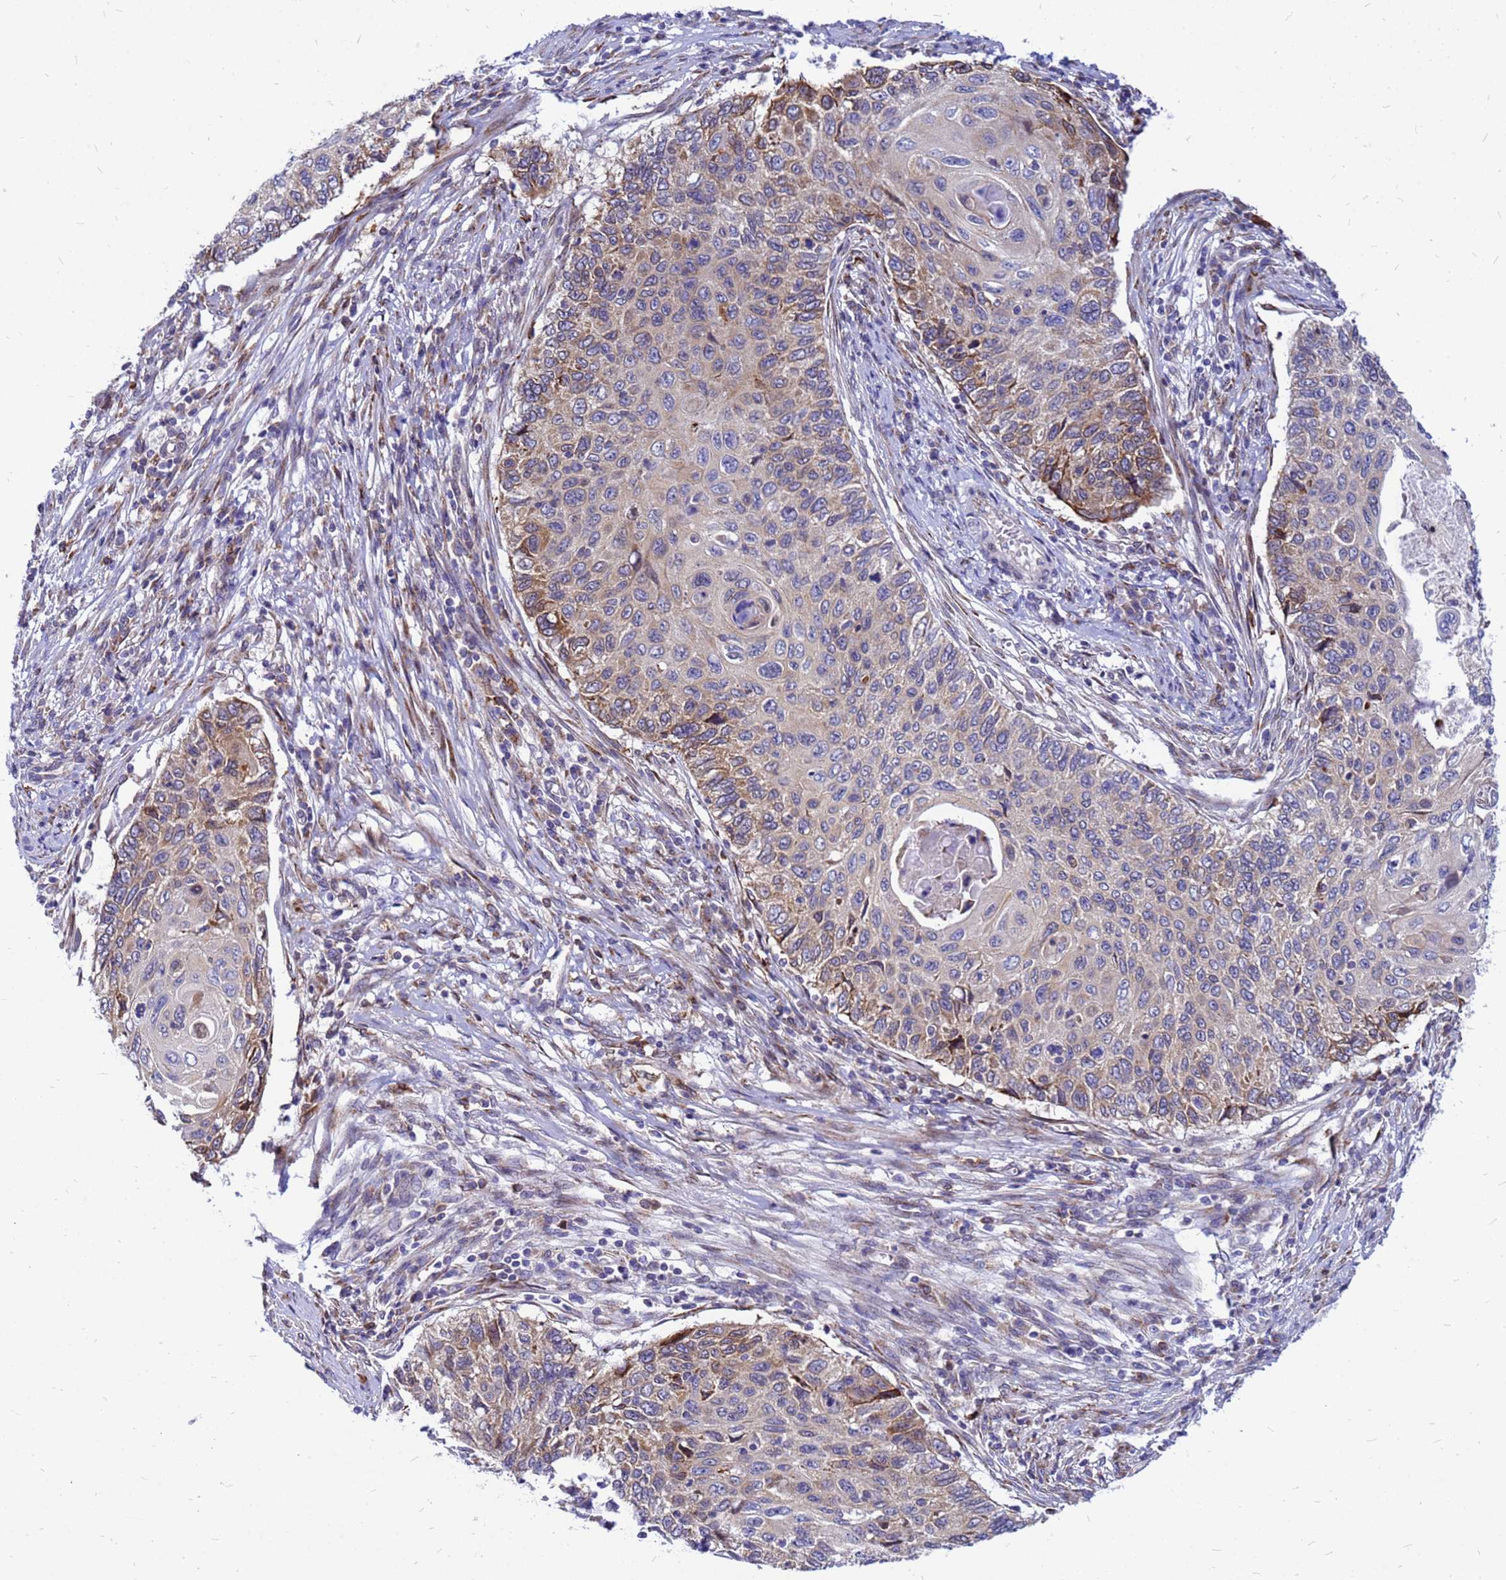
{"staining": {"intensity": "moderate", "quantity": "<25%", "location": "cytoplasmic/membranous"}, "tissue": "cervical cancer", "cell_type": "Tumor cells", "image_type": "cancer", "snomed": [{"axis": "morphology", "description": "Squamous cell carcinoma, NOS"}, {"axis": "topography", "description": "Cervix"}], "caption": "Protein staining reveals moderate cytoplasmic/membranous staining in about <25% of tumor cells in cervical squamous cell carcinoma. The staining was performed using DAB (3,3'-diaminobenzidine), with brown indicating positive protein expression. Nuclei are stained blue with hematoxylin.", "gene": "FHIP1A", "patient": {"sex": "female", "age": 70}}